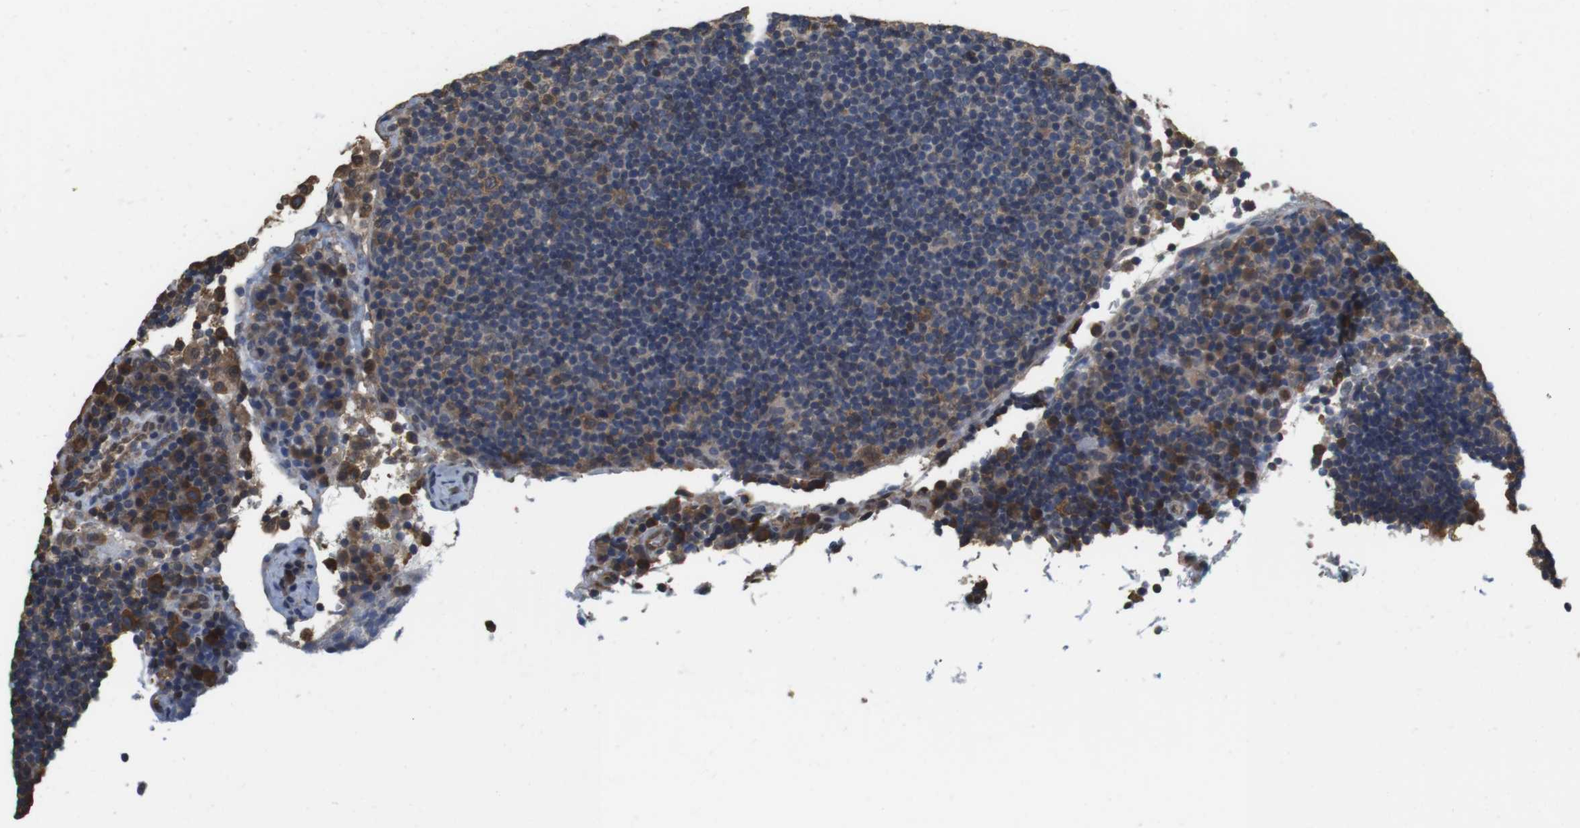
{"staining": {"intensity": "moderate", "quantity": "25%-75%", "location": "cytoplasmic/membranous"}, "tissue": "lymph node", "cell_type": "Germinal center cells", "image_type": "normal", "snomed": [{"axis": "morphology", "description": "Normal tissue, NOS"}, {"axis": "topography", "description": "Lymph node"}], "caption": "Lymph node stained with immunohistochemistry (IHC) displays moderate cytoplasmic/membranous expression in approximately 25%-75% of germinal center cells. Ihc stains the protein of interest in brown and the nuclei are stained blue.", "gene": "LDHA", "patient": {"sex": "female", "age": 53}}